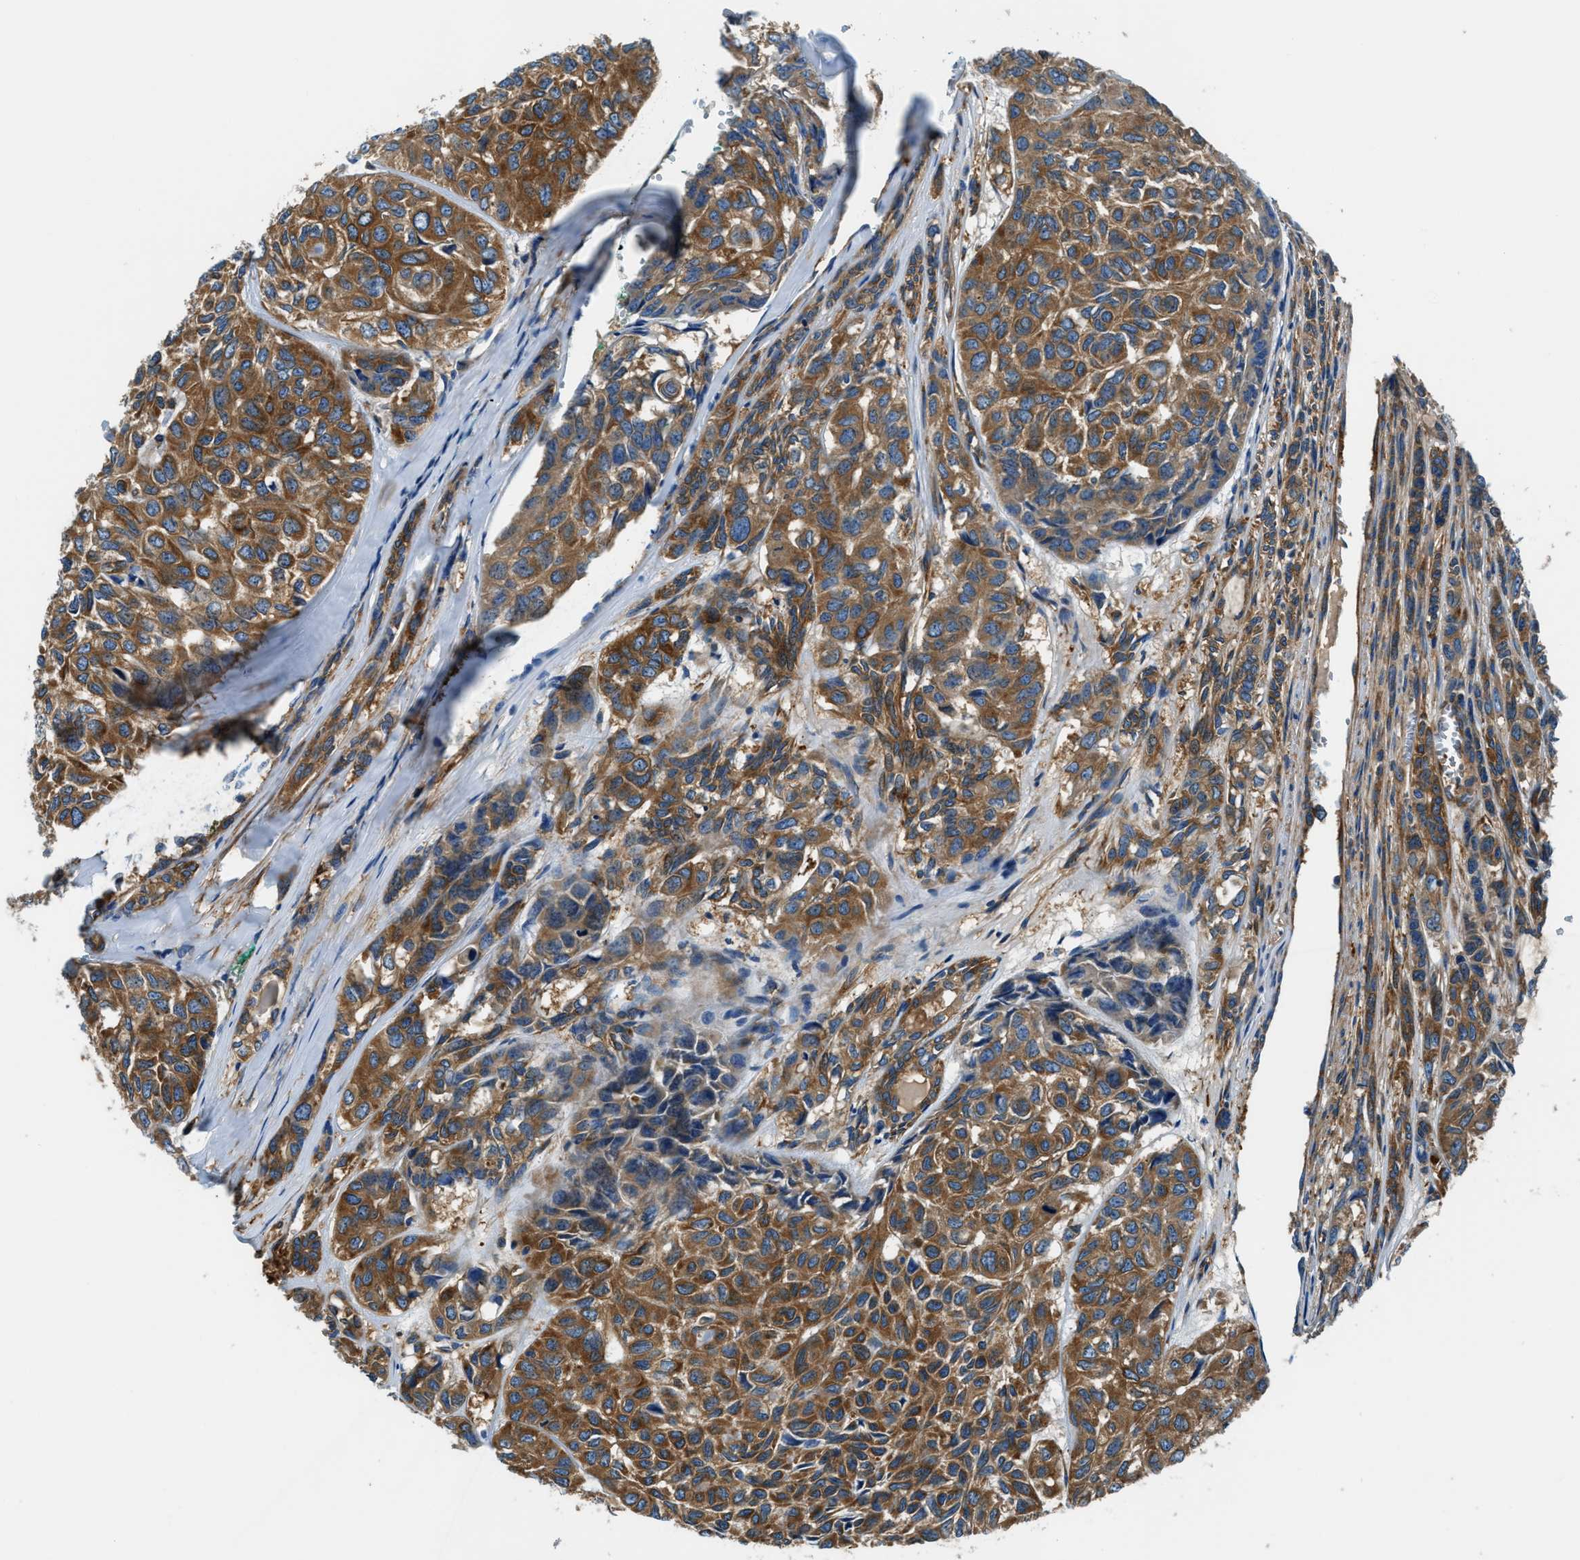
{"staining": {"intensity": "moderate", "quantity": ">75%", "location": "cytoplasmic/membranous"}, "tissue": "head and neck cancer", "cell_type": "Tumor cells", "image_type": "cancer", "snomed": [{"axis": "morphology", "description": "Adenocarcinoma, NOS"}, {"axis": "topography", "description": "Salivary gland, NOS"}, {"axis": "topography", "description": "Head-Neck"}], "caption": "An IHC image of tumor tissue is shown. Protein staining in brown shows moderate cytoplasmic/membranous positivity in head and neck cancer within tumor cells. Immunohistochemistry stains the protein in brown and the nuclei are stained blue.", "gene": "EEA1", "patient": {"sex": "female", "age": 76}}